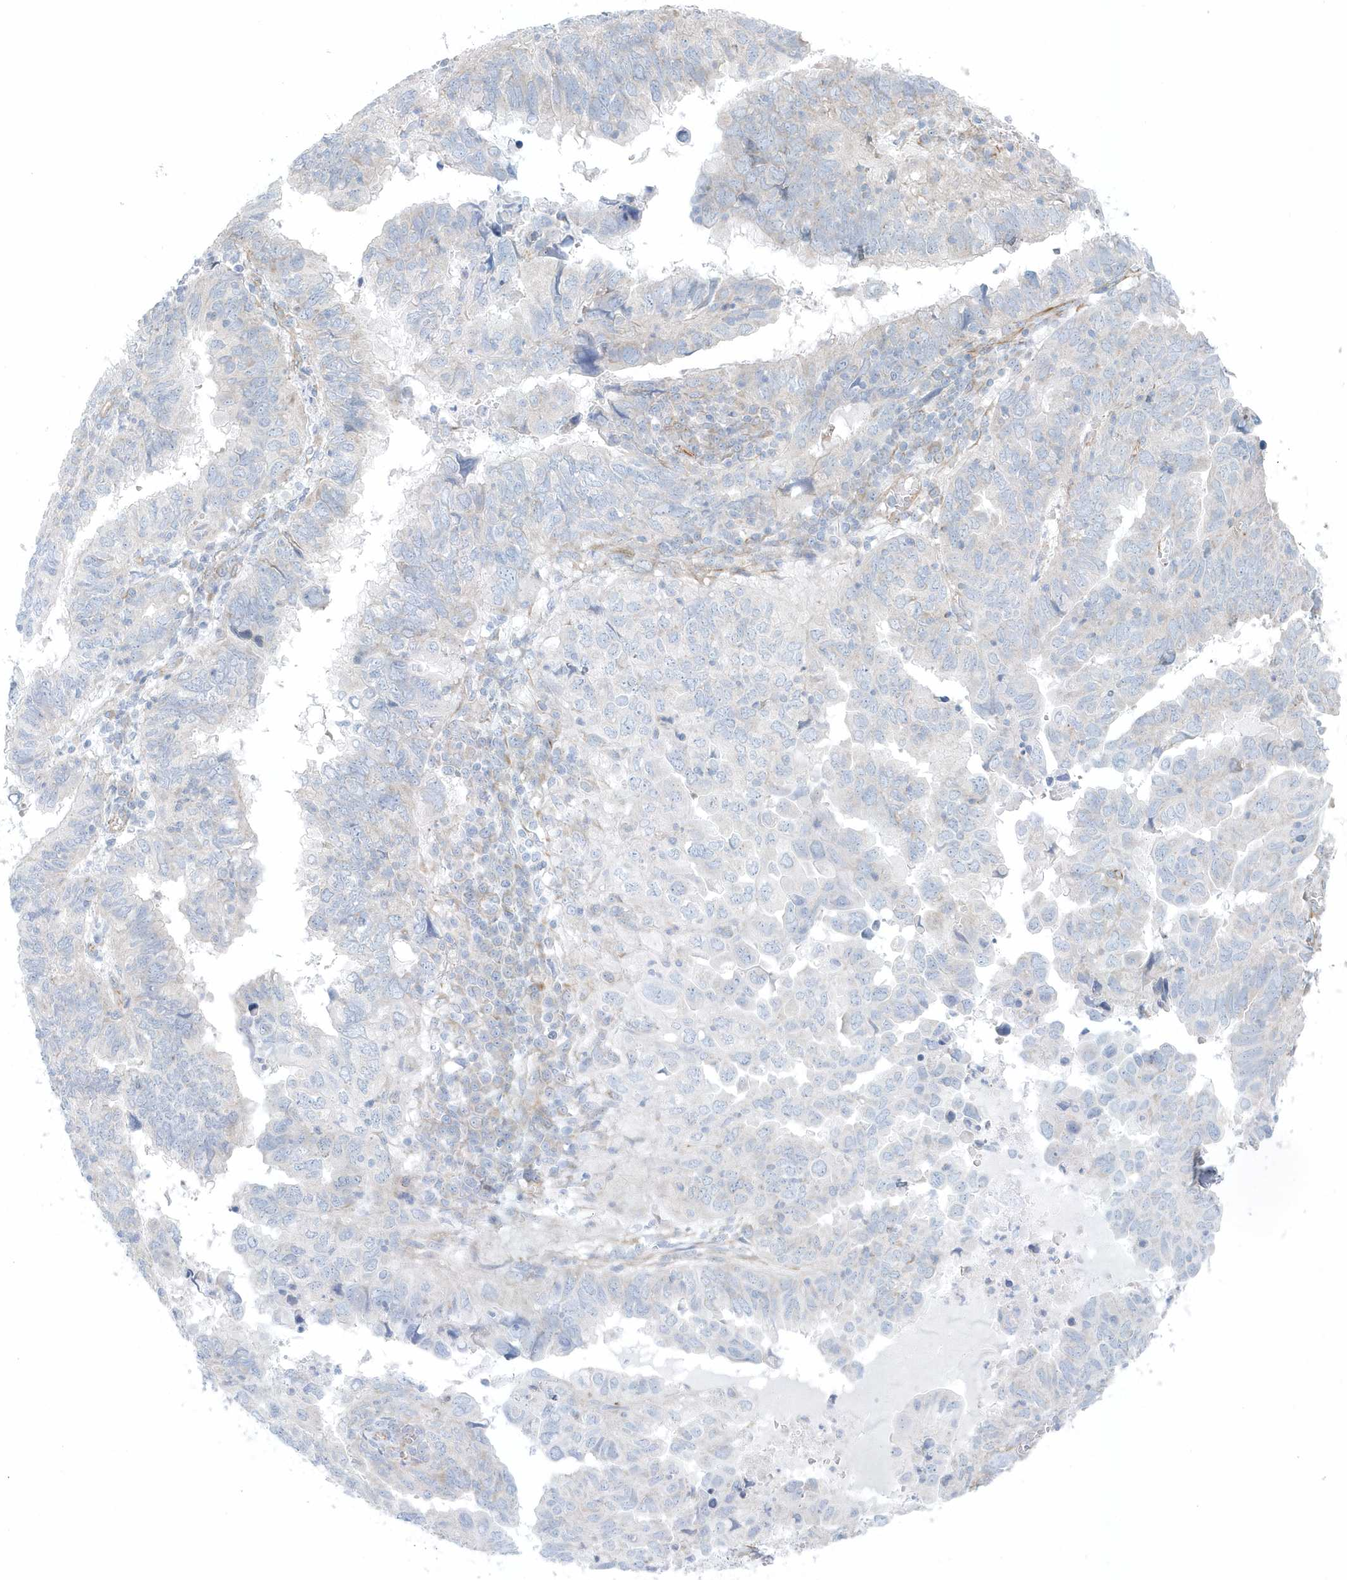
{"staining": {"intensity": "negative", "quantity": "none", "location": "none"}, "tissue": "endometrial cancer", "cell_type": "Tumor cells", "image_type": "cancer", "snomed": [{"axis": "morphology", "description": "Adenocarcinoma, NOS"}, {"axis": "topography", "description": "Uterus"}], "caption": "The immunohistochemistry (IHC) histopathology image has no significant expression in tumor cells of adenocarcinoma (endometrial) tissue.", "gene": "GPR152", "patient": {"sex": "female", "age": 77}}